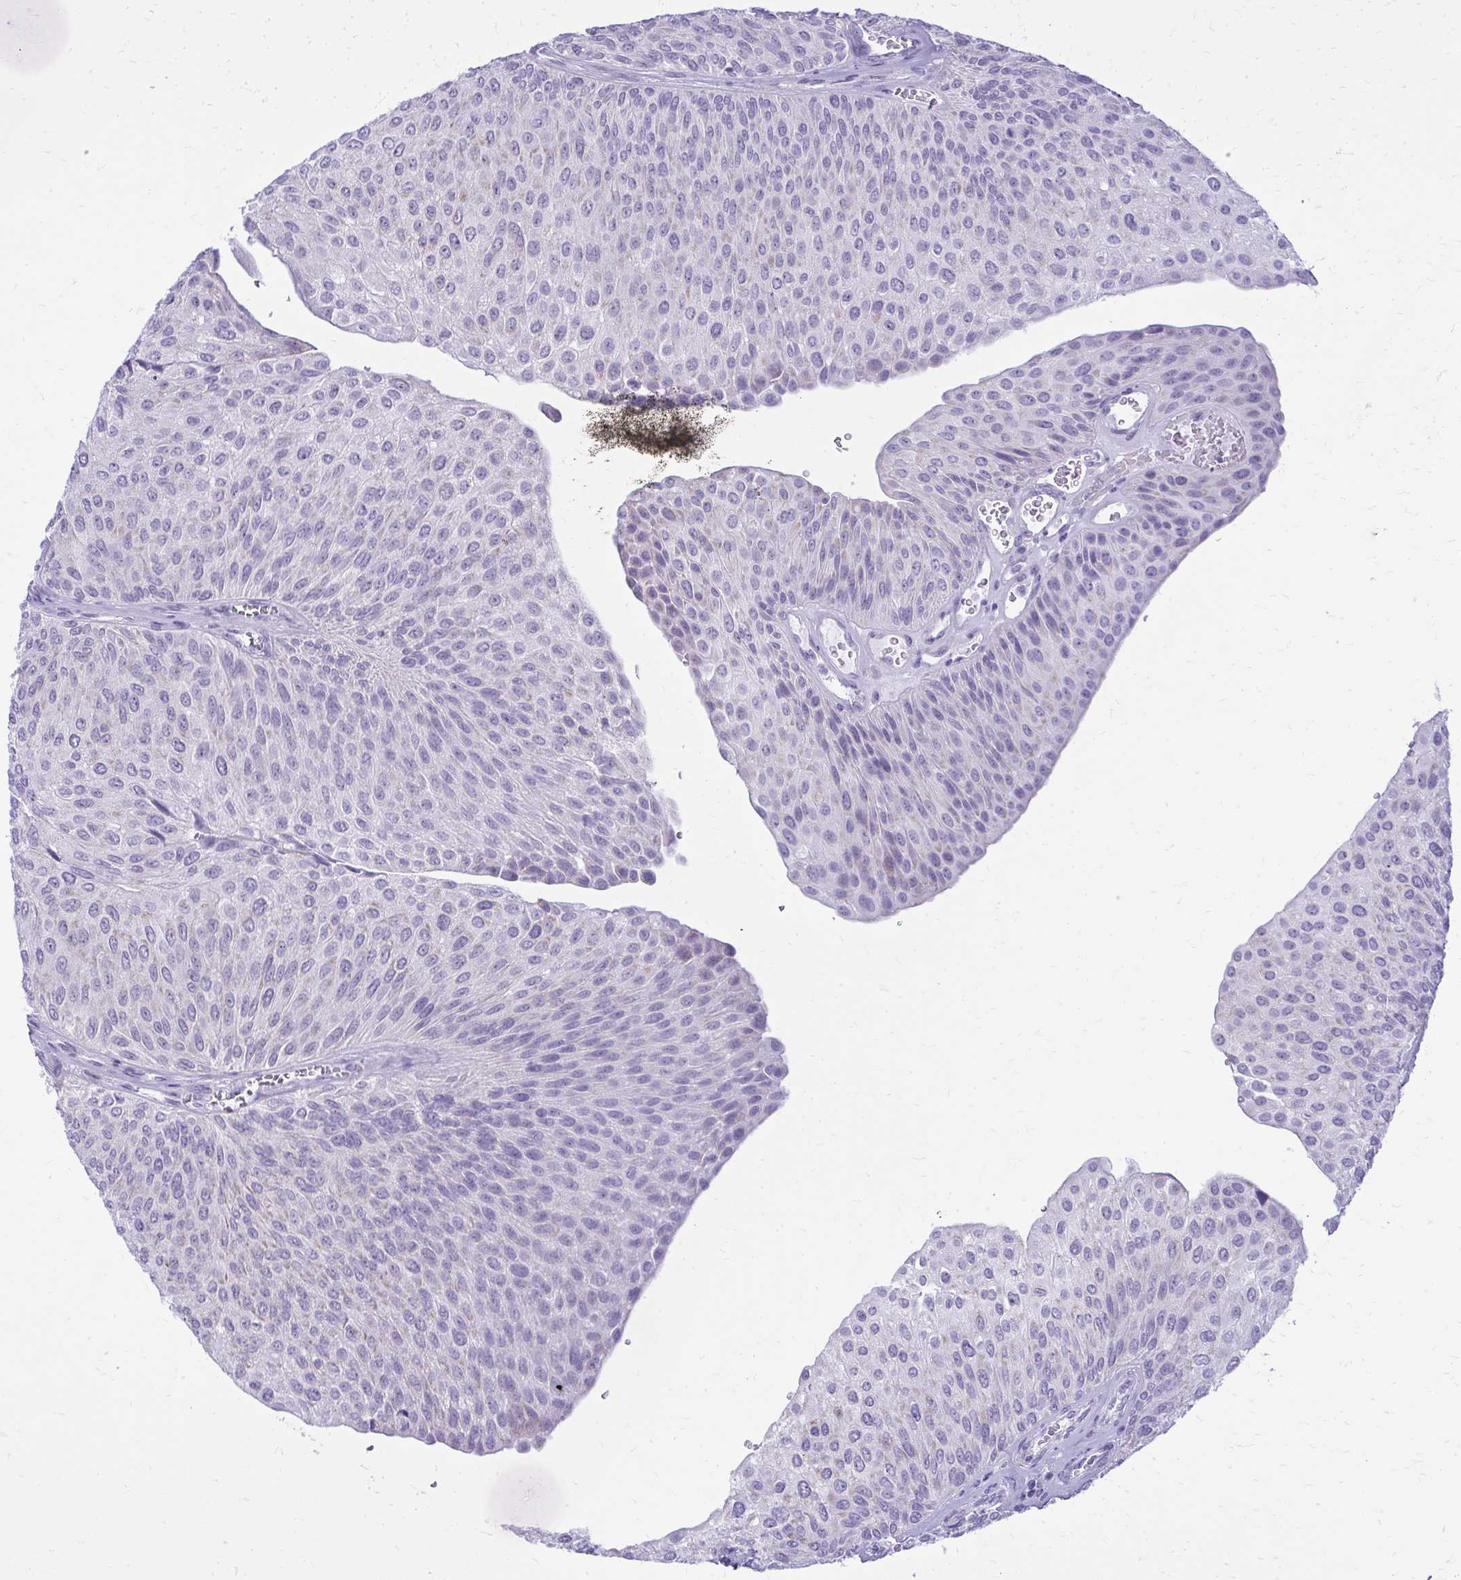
{"staining": {"intensity": "negative", "quantity": "none", "location": "none"}, "tissue": "urothelial cancer", "cell_type": "Tumor cells", "image_type": "cancer", "snomed": [{"axis": "morphology", "description": "Urothelial carcinoma, NOS"}, {"axis": "topography", "description": "Urinary bladder"}], "caption": "There is no significant positivity in tumor cells of transitional cell carcinoma.", "gene": "RALYL", "patient": {"sex": "male", "age": 67}}